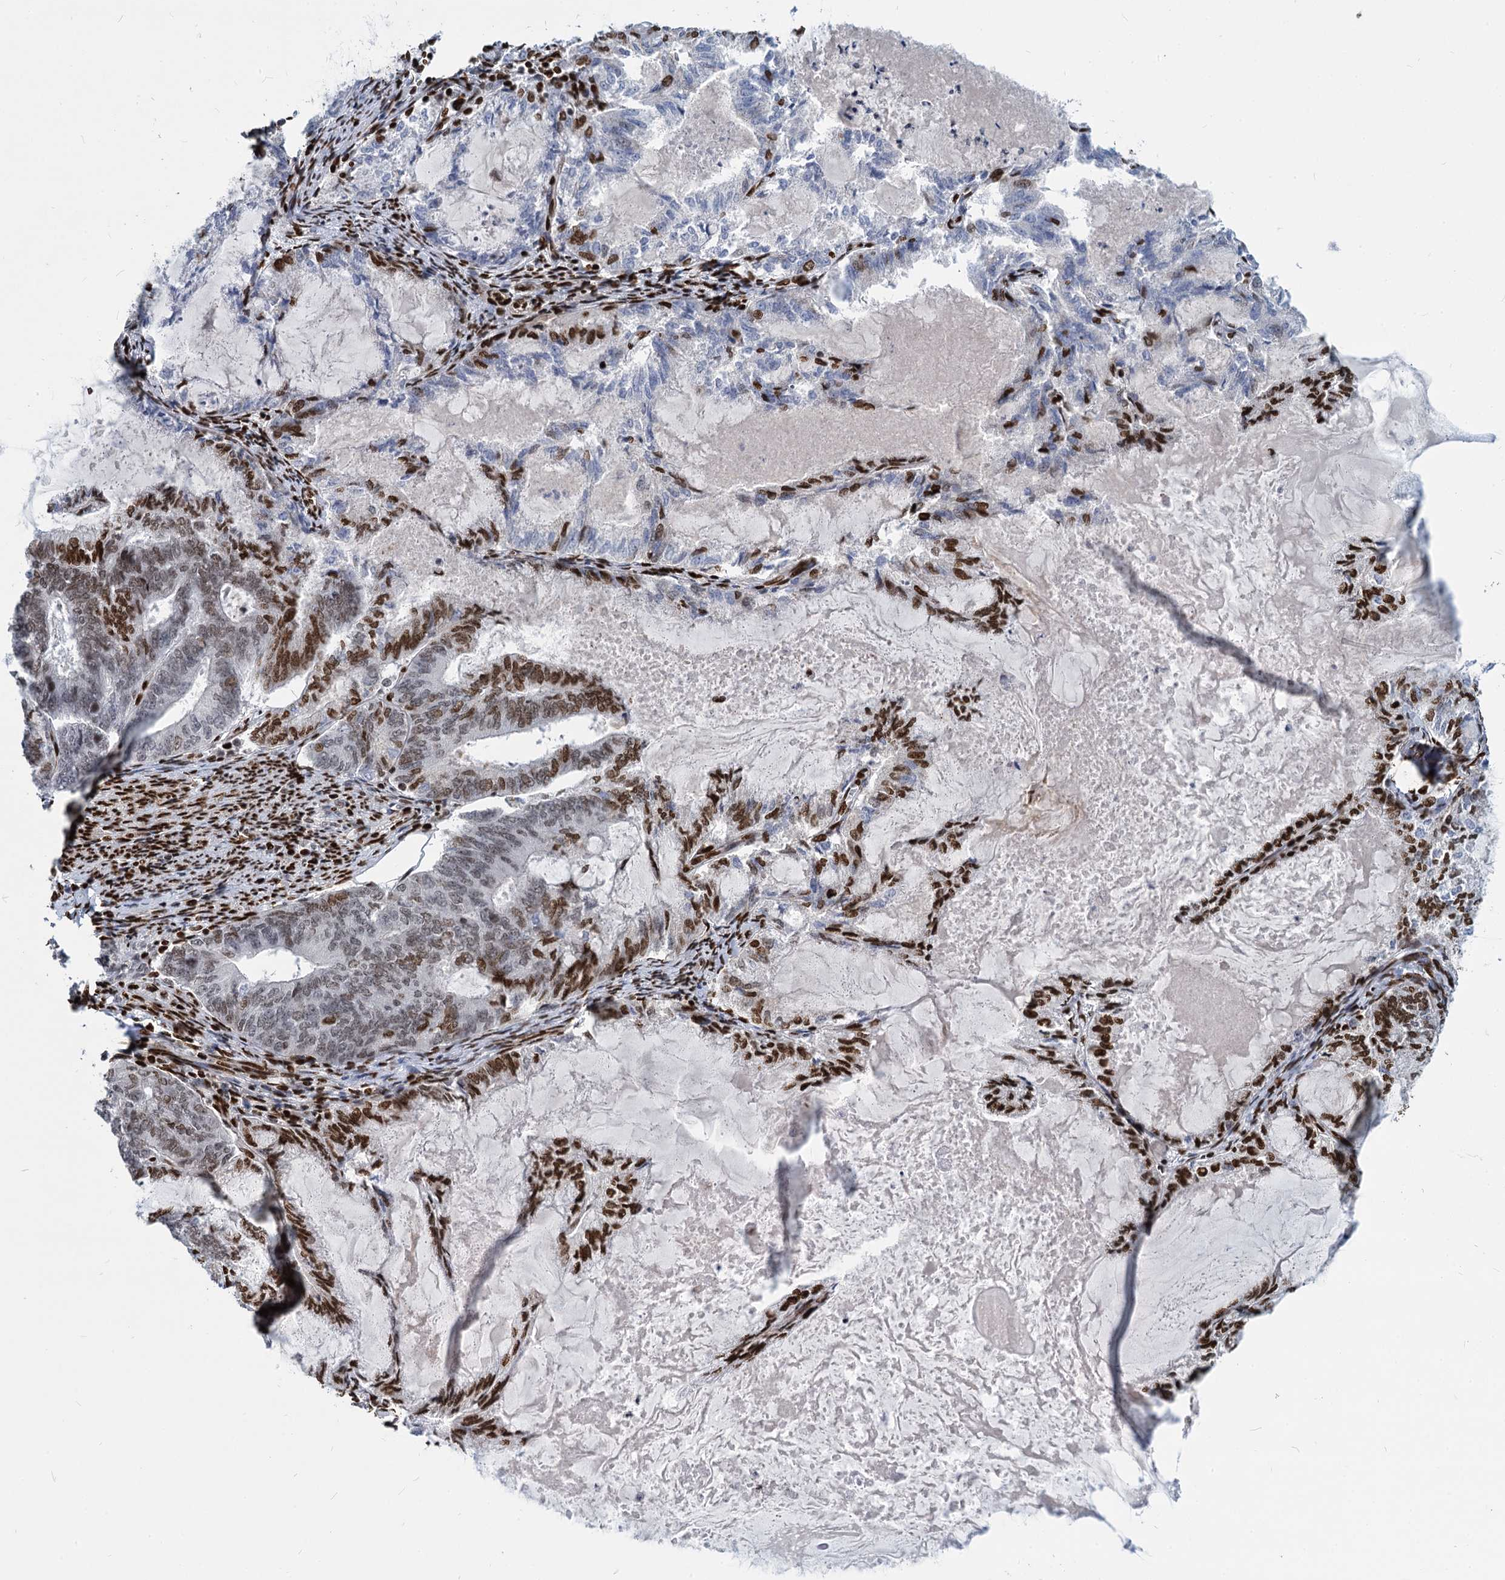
{"staining": {"intensity": "strong", "quantity": "25%-75%", "location": "nuclear"}, "tissue": "endometrial cancer", "cell_type": "Tumor cells", "image_type": "cancer", "snomed": [{"axis": "morphology", "description": "Adenocarcinoma, NOS"}, {"axis": "topography", "description": "Endometrium"}], "caption": "Protein positivity by IHC displays strong nuclear positivity in approximately 25%-75% of tumor cells in endometrial cancer.", "gene": "MECP2", "patient": {"sex": "female", "age": 86}}